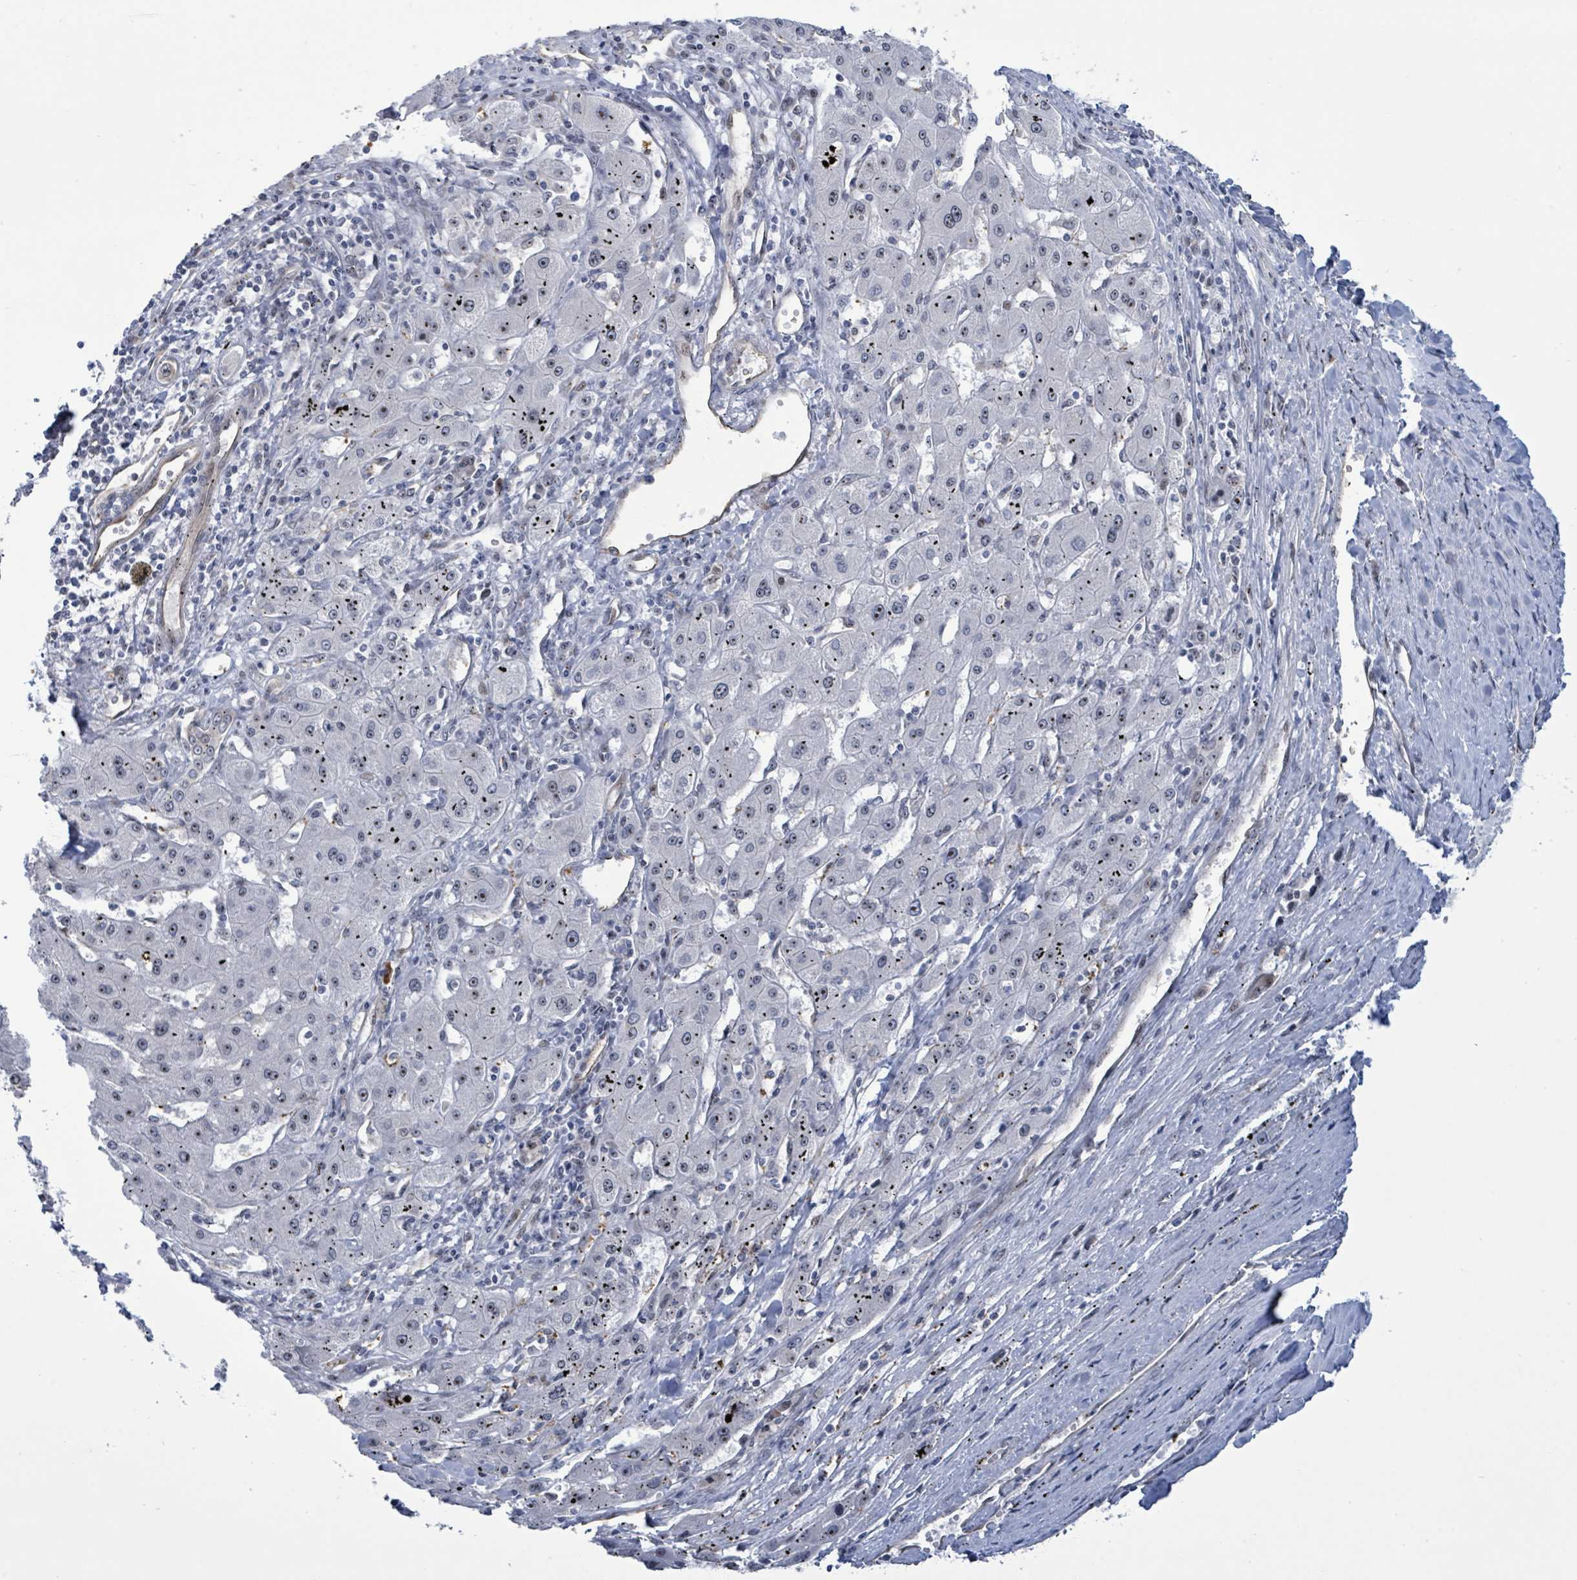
{"staining": {"intensity": "negative", "quantity": "none", "location": "none"}, "tissue": "liver cancer", "cell_type": "Tumor cells", "image_type": "cancer", "snomed": [{"axis": "morphology", "description": "Carcinoma, Hepatocellular, NOS"}, {"axis": "topography", "description": "Liver"}], "caption": "Immunohistochemistry micrograph of neoplastic tissue: liver cancer stained with DAB (3,3'-diaminobenzidine) reveals no significant protein staining in tumor cells.", "gene": "RRN3", "patient": {"sex": "male", "age": 72}}